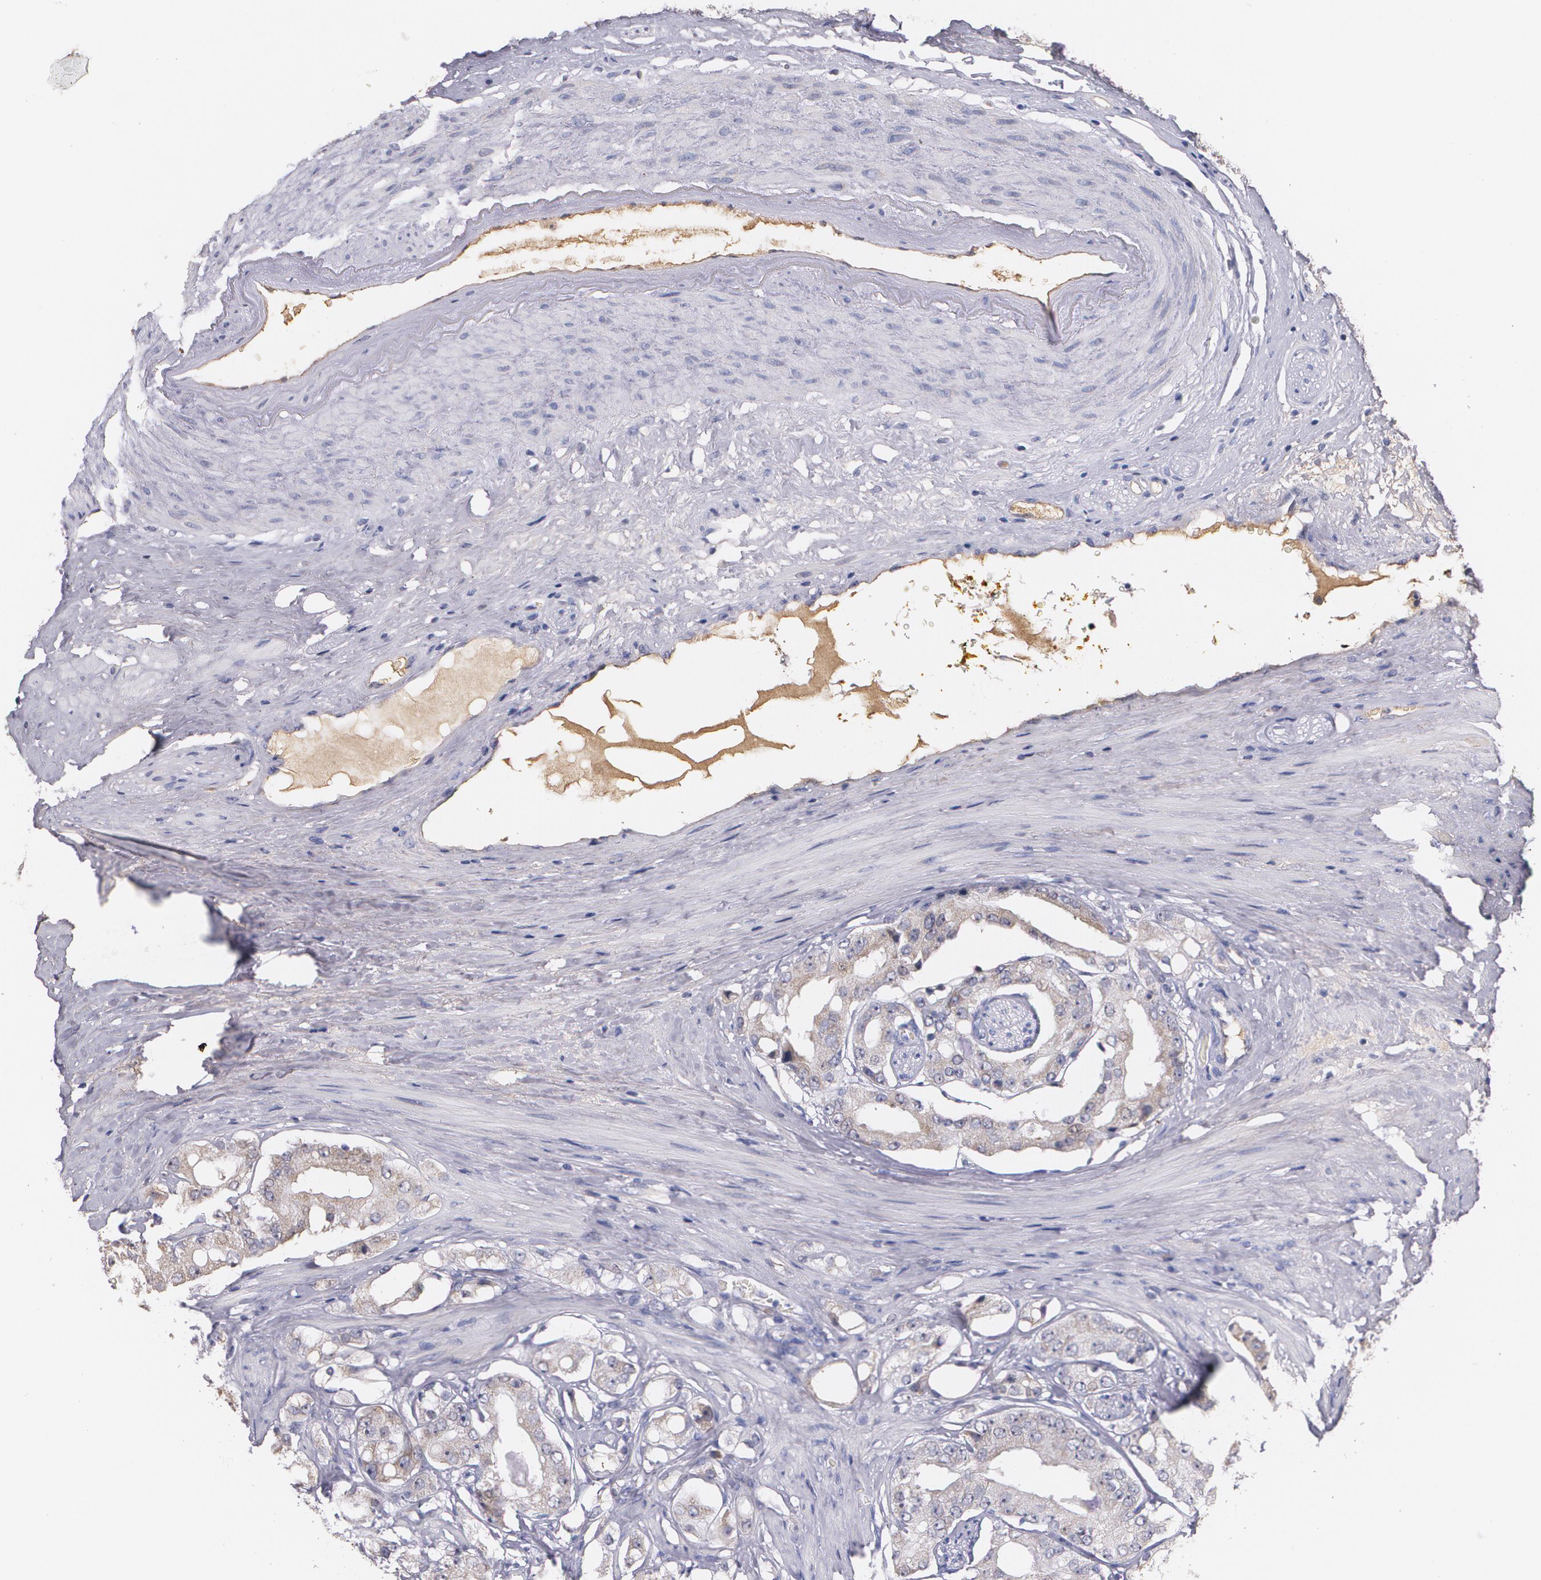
{"staining": {"intensity": "weak", "quantity": "<25%", "location": "cytoplasmic/membranous"}, "tissue": "prostate cancer", "cell_type": "Tumor cells", "image_type": "cancer", "snomed": [{"axis": "morphology", "description": "Adenocarcinoma, High grade"}, {"axis": "topography", "description": "Prostate"}], "caption": "IHC of prostate adenocarcinoma (high-grade) demonstrates no expression in tumor cells.", "gene": "AMBP", "patient": {"sex": "male", "age": 68}}